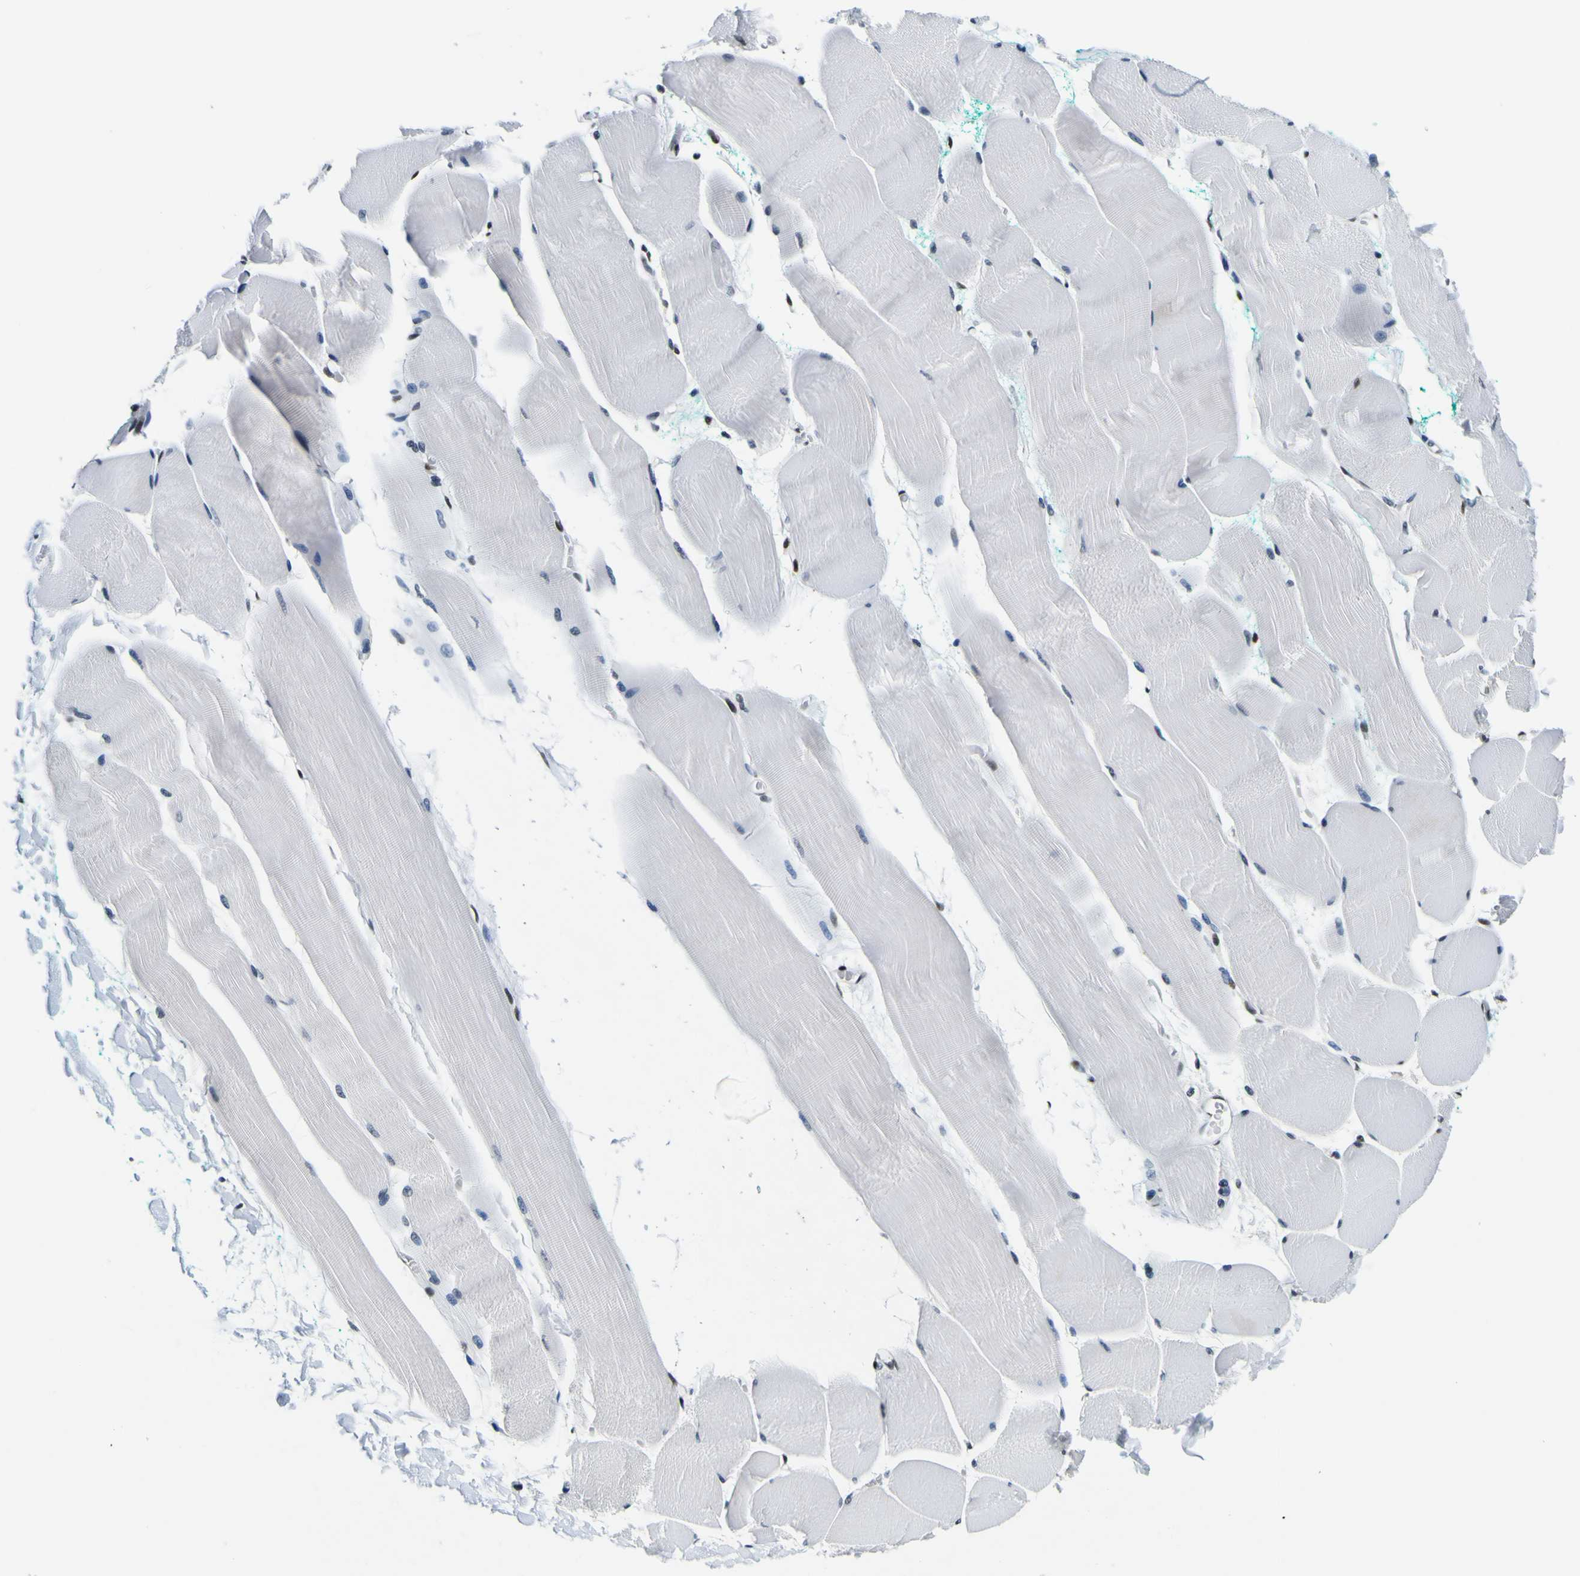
{"staining": {"intensity": "weak", "quantity": "<25%", "location": "nuclear"}, "tissue": "skeletal muscle", "cell_type": "Myocytes", "image_type": "normal", "snomed": [{"axis": "morphology", "description": "Normal tissue, NOS"}, {"axis": "morphology", "description": "Squamous cell carcinoma, NOS"}, {"axis": "topography", "description": "Skeletal muscle"}], "caption": "A photomicrograph of human skeletal muscle is negative for staining in myocytes. The staining was performed using DAB to visualize the protein expression in brown, while the nuclei were stained in blue with hematoxylin (Magnification: 20x).", "gene": "SP1", "patient": {"sex": "male", "age": 51}}